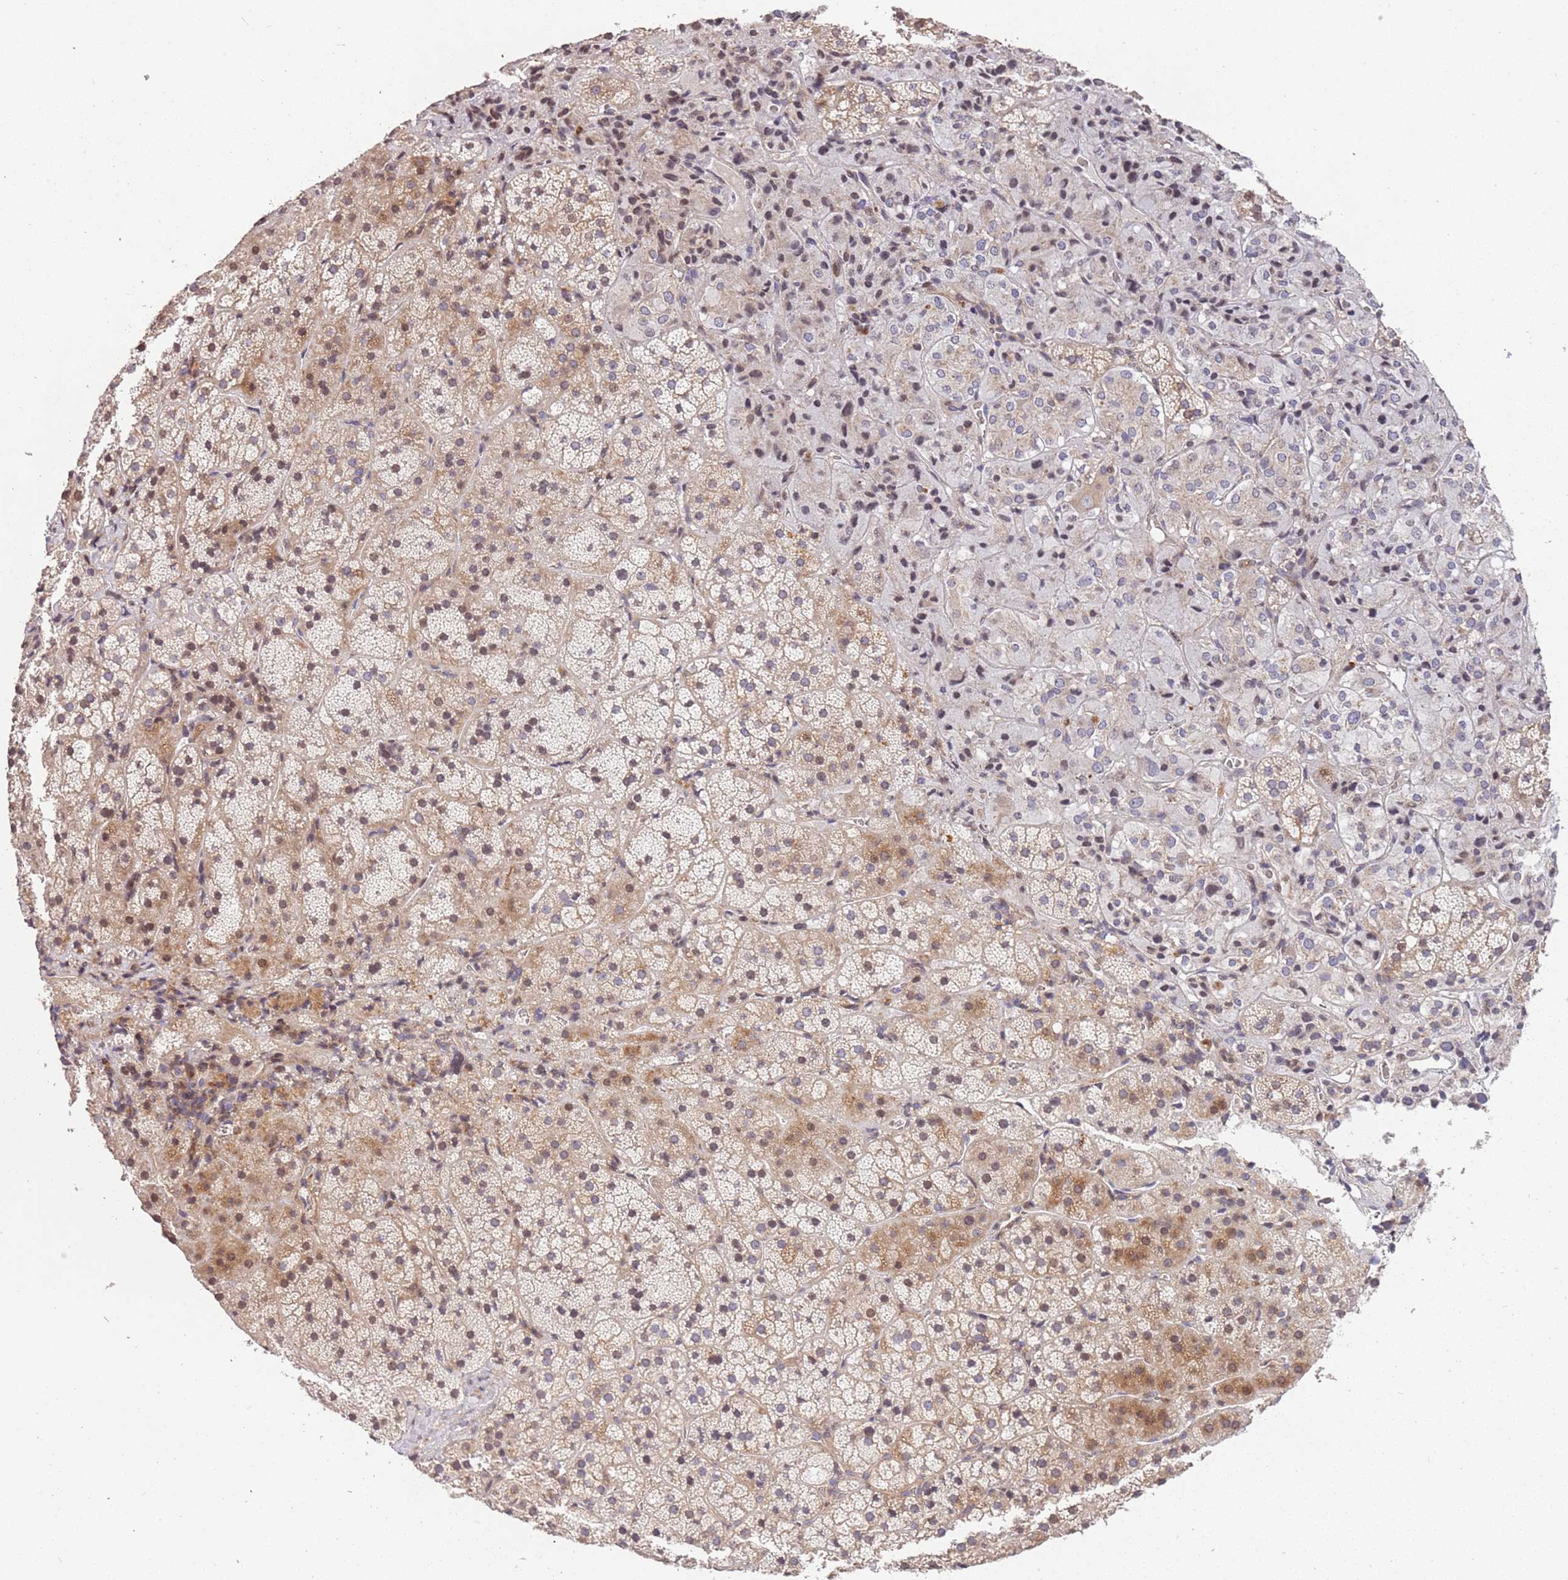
{"staining": {"intensity": "weak", "quantity": "25%-75%", "location": "cytoplasmic/membranous,nuclear"}, "tissue": "adrenal gland", "cell_type": "Glandular cells", "image_type": "normal", "snomed": [{"axis": "morphology", "description": "Normal tissue, NOS"}, {"axis": "topography", "description": "Adrenal gland"}], "caption": "Glandular cells exhibit weak cytoplasmic/membranous,nuclear expression in about 25%-75% of cells in normal adrenal gland.", "gene": "SLC16A4", "patient": {"sex": "female", "age": 44}}